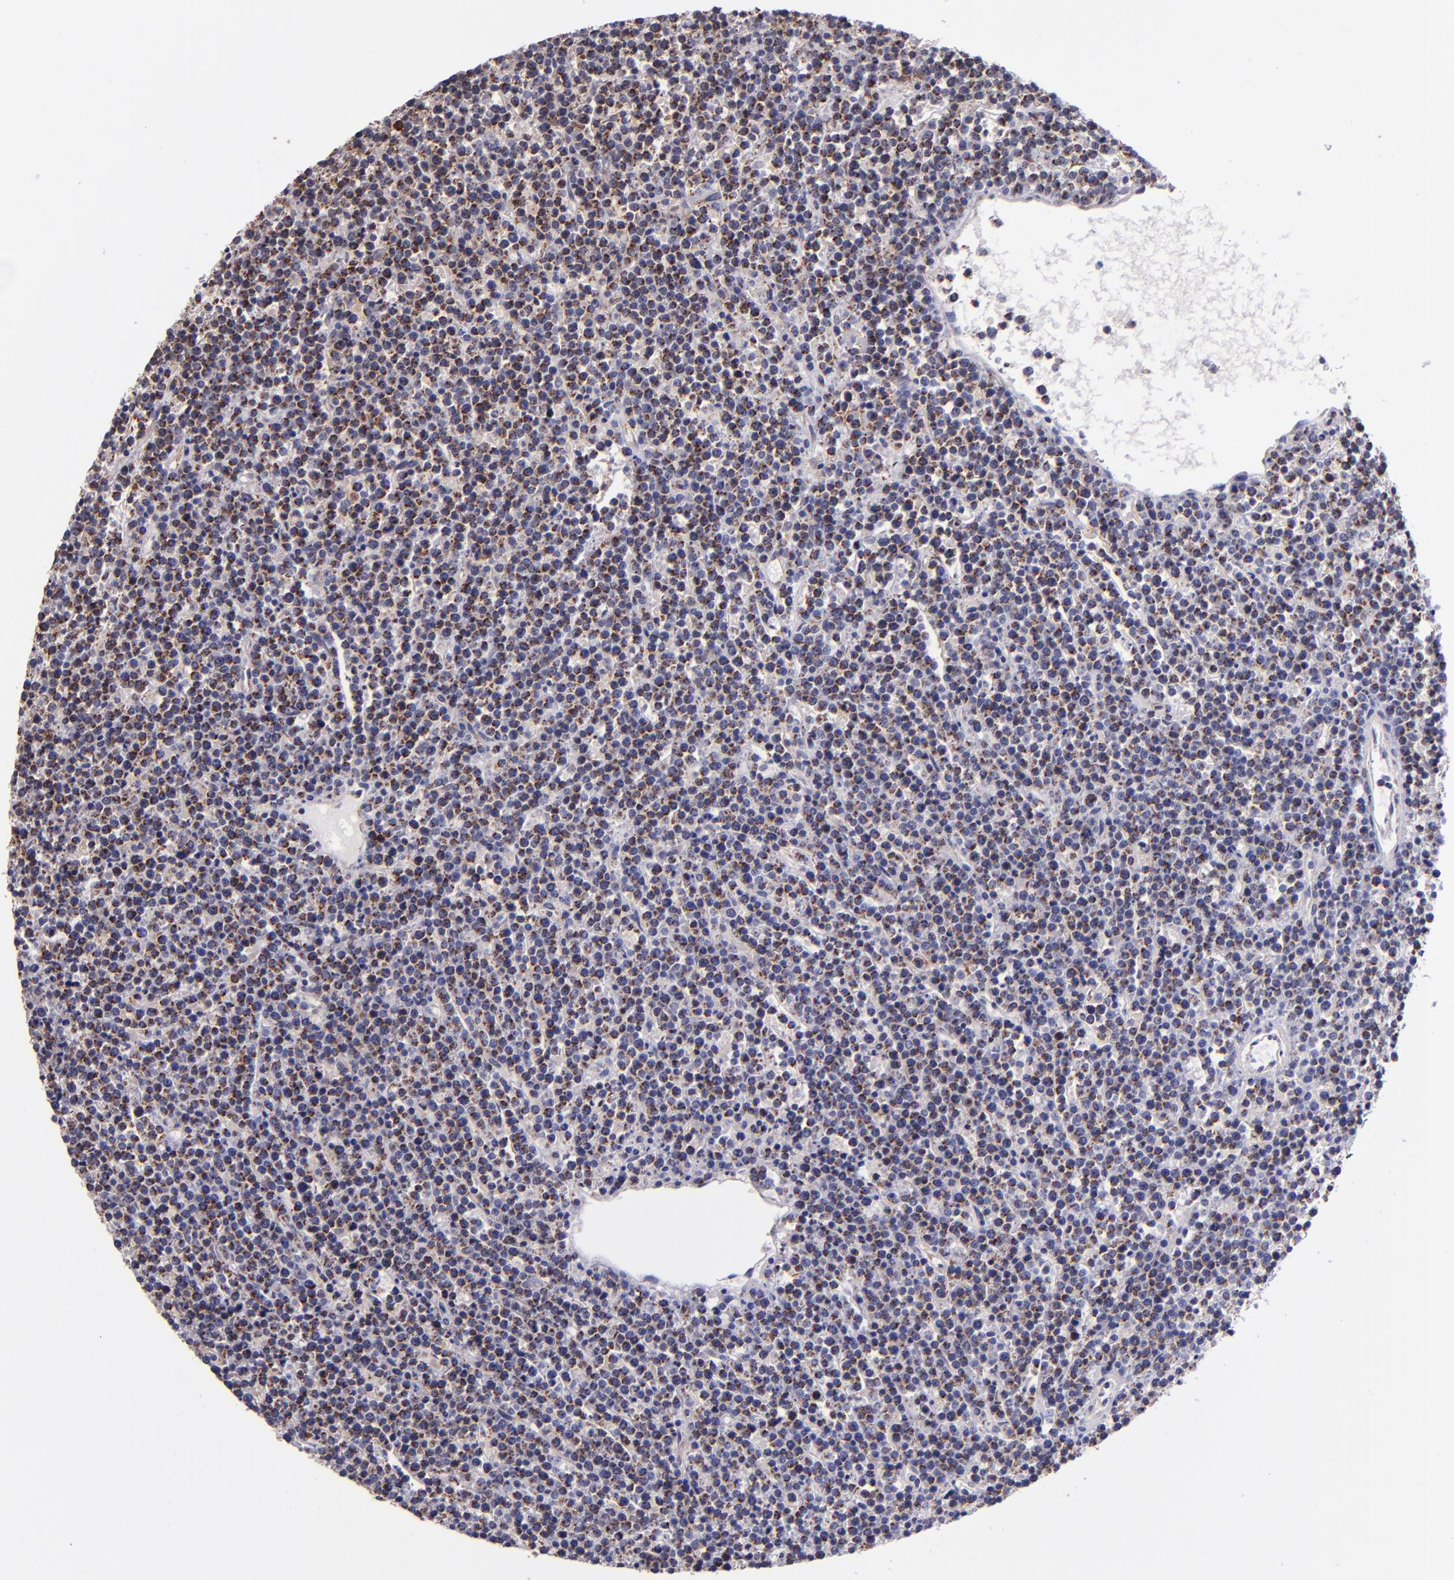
{"staining": {"intensity": "moderate", "quantity": "25%-75%", "location": "cytoplasmic/membranous"}, "tissue": "lymphoma", "cell_type": "Tumor cells", "image_type": "cancer", "snomed": [{"axis": "morphology", "description": "Malignant lymphoma, non-Hodgkin's type, High grade"}, {"axis": "topography", "description": "Ovary"}], "caption": "This is a histology image of immunohistochemistry staining of lymphoma, which shows moderate positivity in the cytoplasmic/membranous of tumor cells.", "gene": "SHC1", "patient": {"sex": "female", "age": 56}}